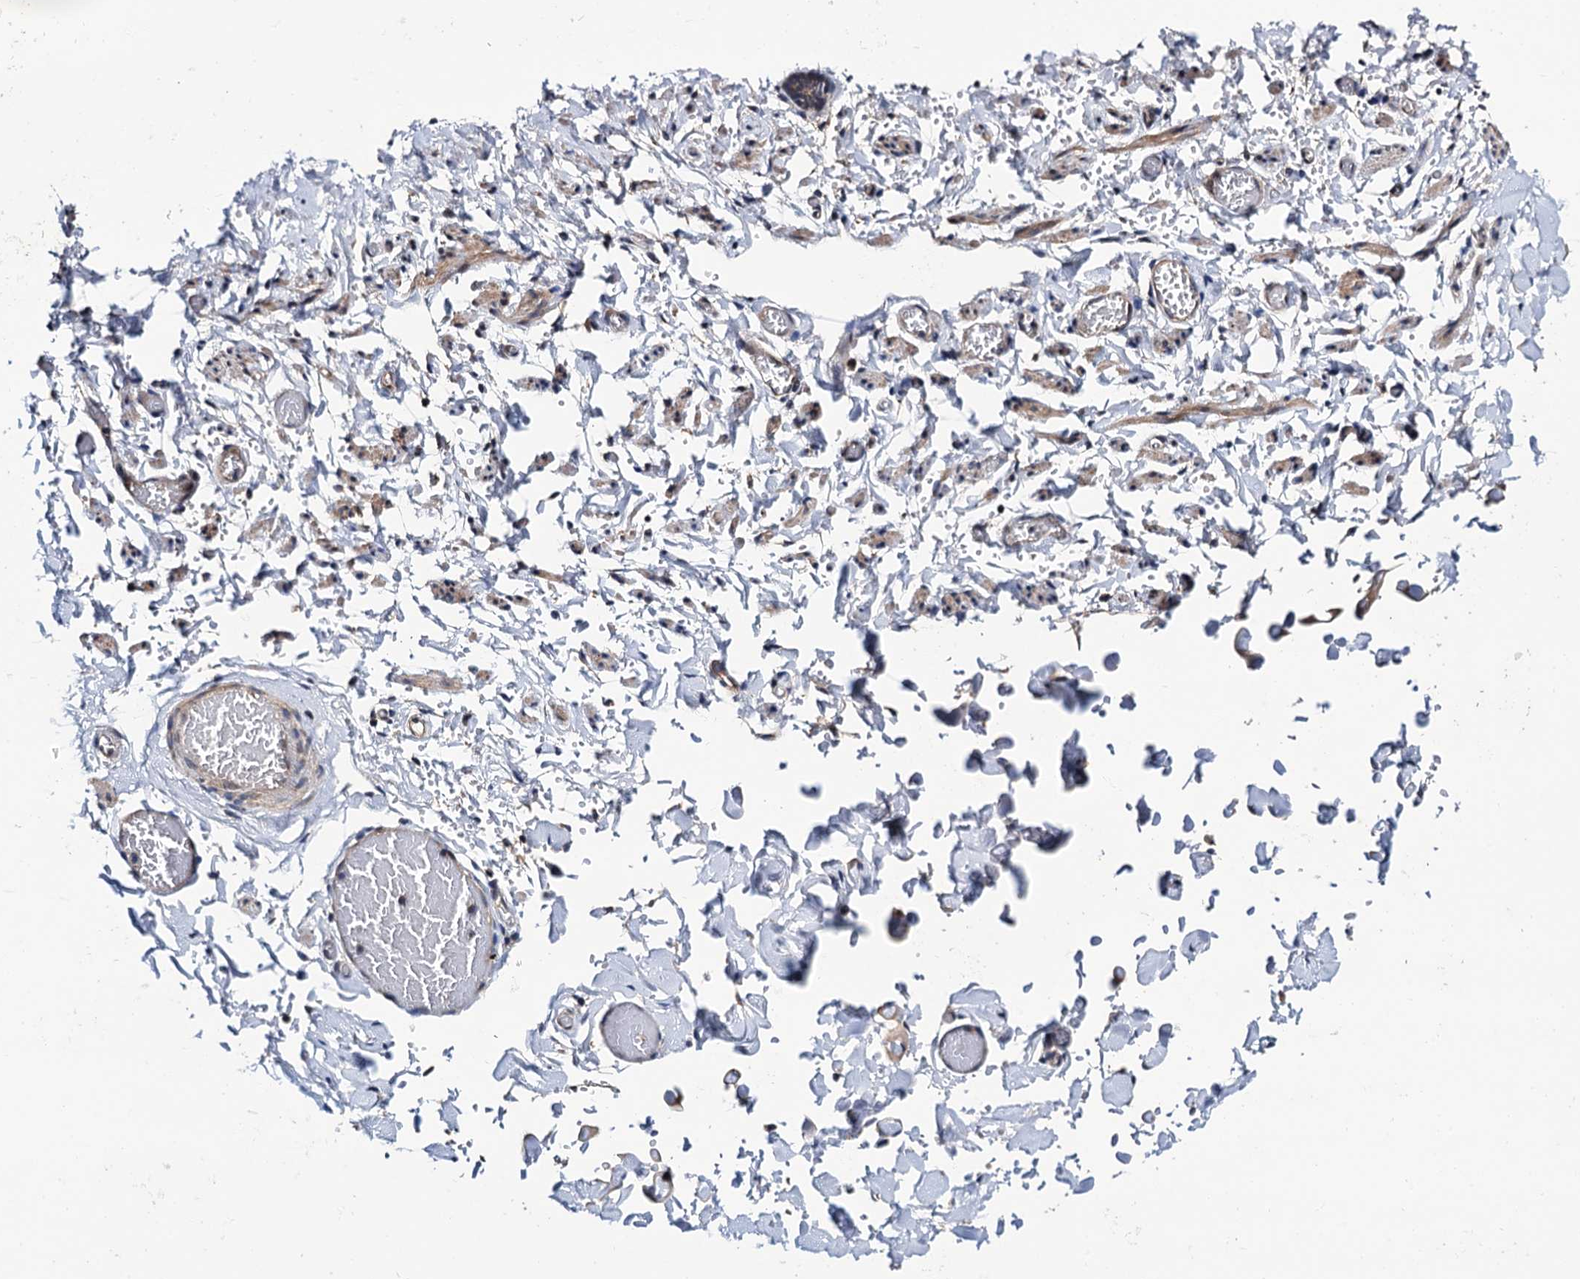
{"staining": {"intensity": "negative", "quantity": "none", "location": "none"}, "tissue": "adipose tissue", "cell_type": "Adipocytes", "image_type": "normal", "snomed": [{"axis": "morphology", "description": "Normal tissue, NOS"}, {"axis": "topography", "description": "Vascular tissue"}, {"axis": "topography", "description": "Fallopian tube"}, {"axis": "topography", "description": "Ovary"}], "caption": "Adipose tissue was stained to show a protein in brown. There is no significant expression in adipocytes. (DAB (3,3'-diaminobenzidine) IHC with hematoxylin counter stain).", "gene": "NAA16", "patient": {"sex": "female", "age": 67}}